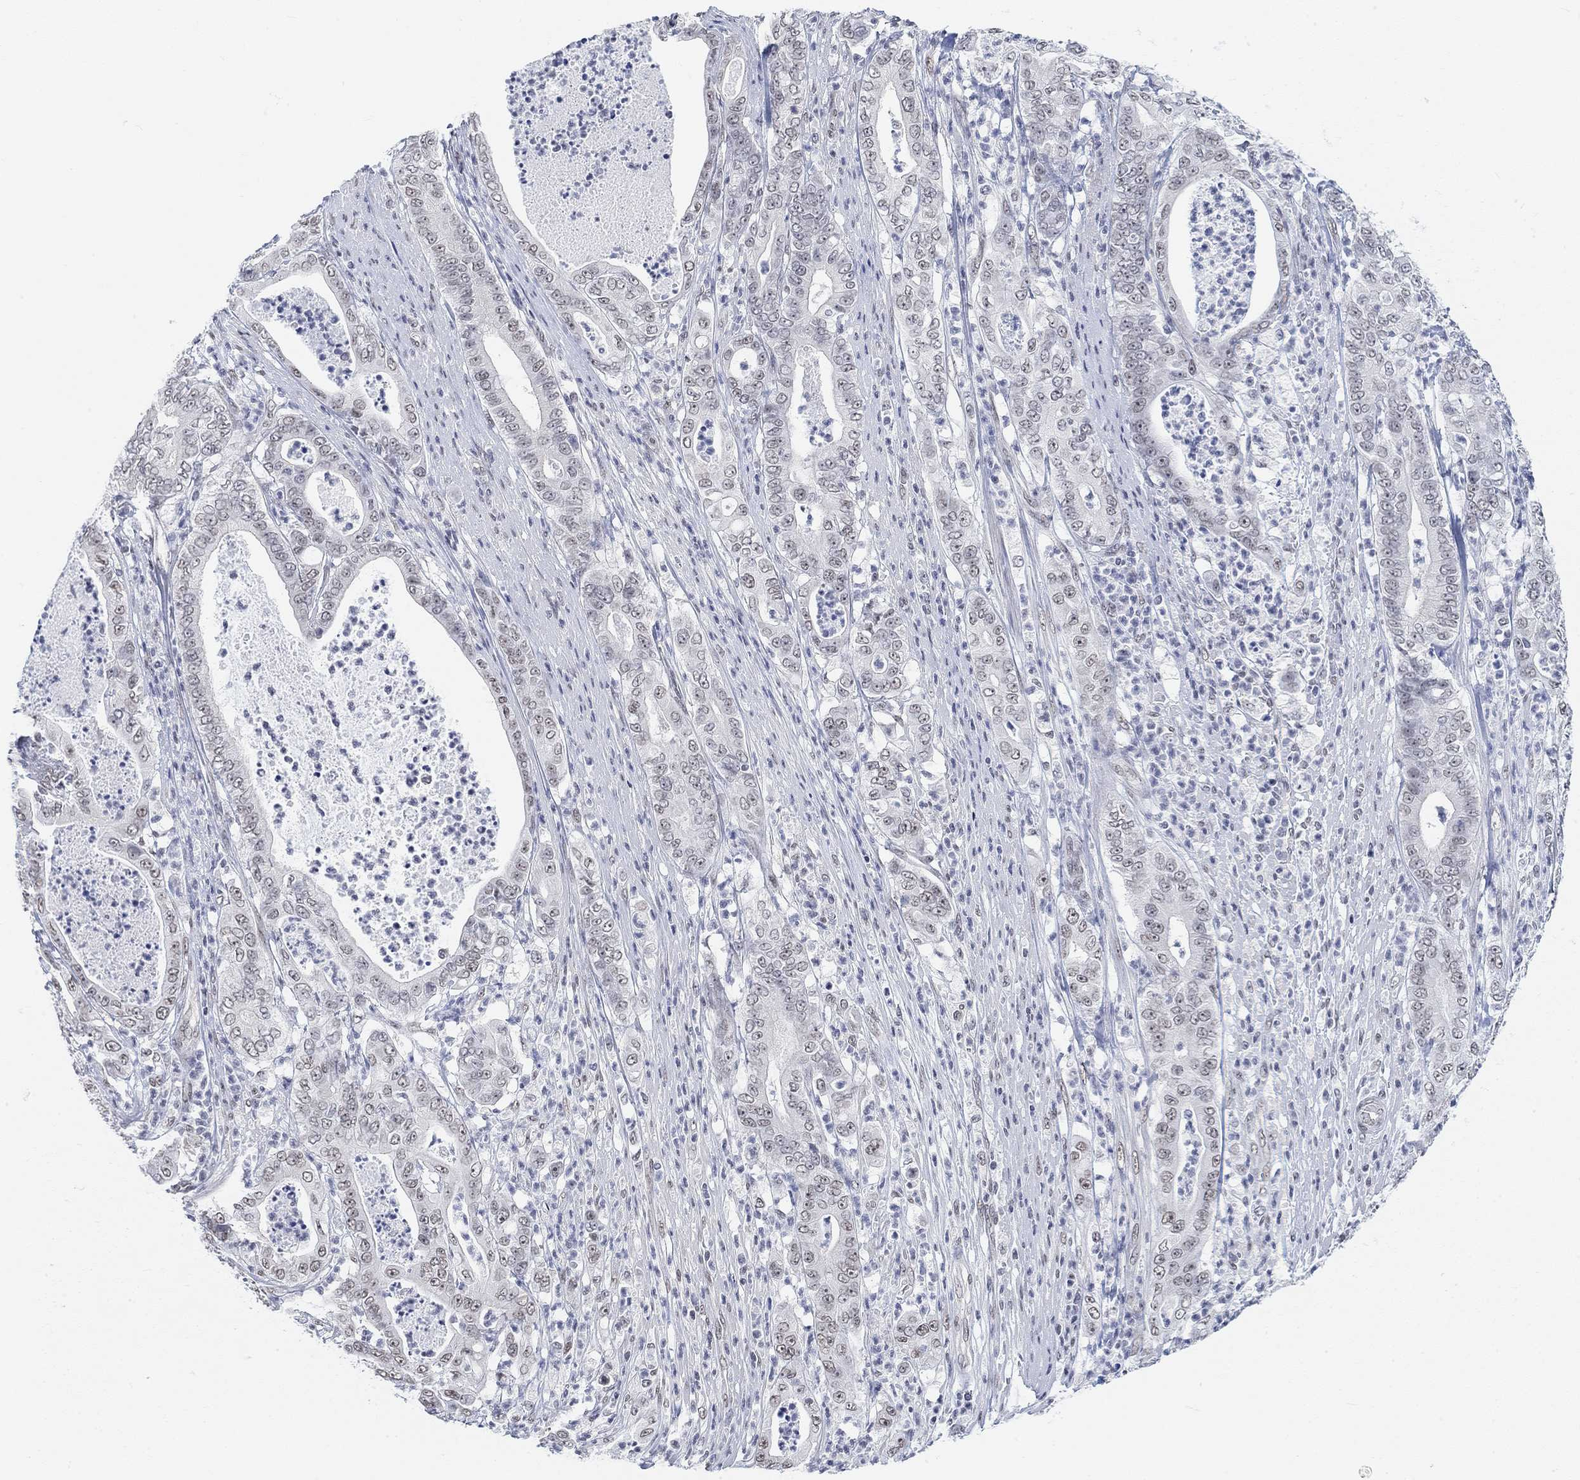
{"staining": {"intensity": "weak", "quantity": "<25%", "location": "nuclear"}, "tissue": "pancreatic cancer", "cell_type": "Tumor cells", "image_type": "cancer", "snomed": [{"axis": "morphology", "description": "Adenocarcinoma, NOS"}, {"axis": "topography", "description": "Pancreas"}], "caption": "An immunohistochemistry image of adenocarcinoma (pancreatic) is shown. There is no staining in tumor cells of adenocarcinoma (pancreatic). Nuclei are stained in blue.", "gene": "PURG", "patient": {"sex": "male", "age": 71}}